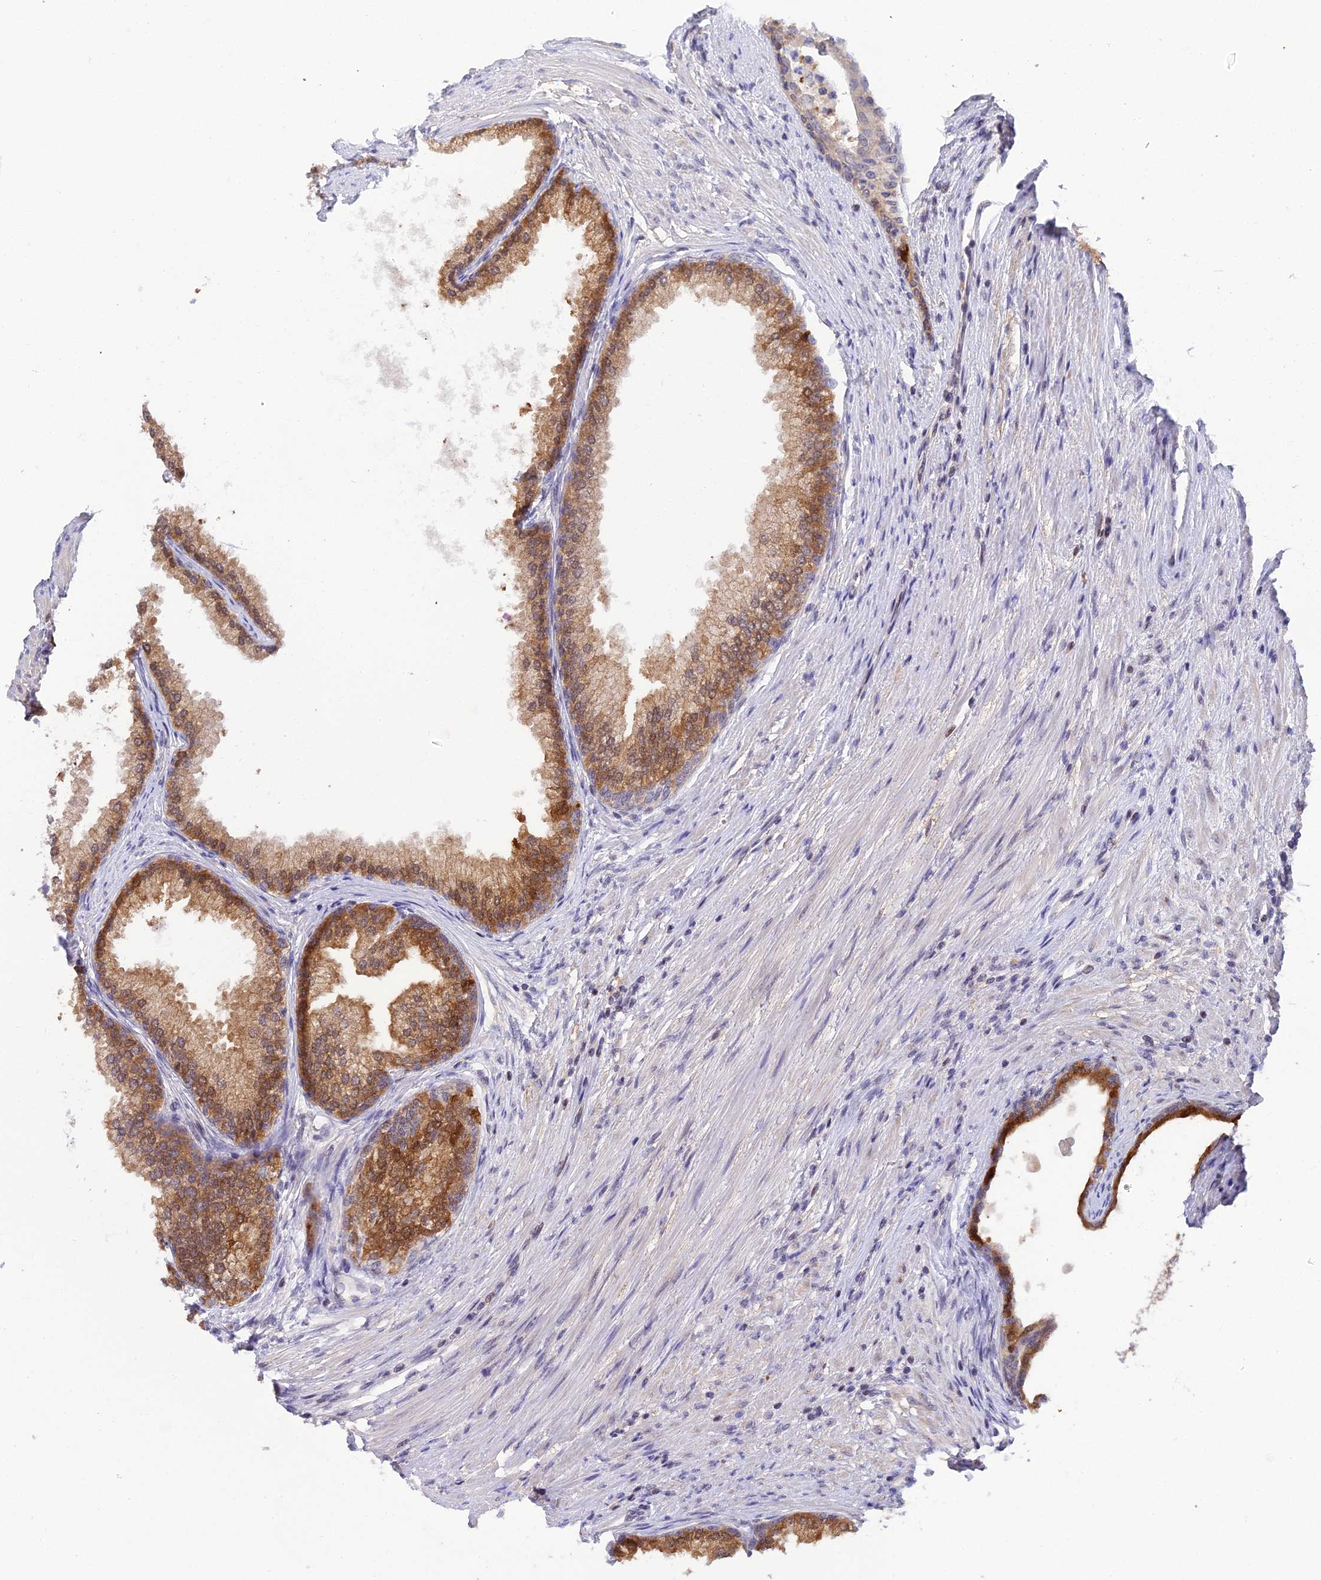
{"staining": {"intensity": "strong", "quantity": ">75%", "location": "cytoplasmic/membranous"}, "tissue": "prostate", "cell_type": "Glandular cells", "image_type": "normal", "snomed": [{"axis": "morphology", "description": "Normal tissue, NOS"}, {"axis": "topography", "description": "Prostate"}], "caption": "Prostate stained for a protein (brown) displays strong cytoplasmic/membranous positive positivity in approximately >75% of glandular cells.", "gene": "ELOA2", "patient": {"sex": "male", "age": 76}}